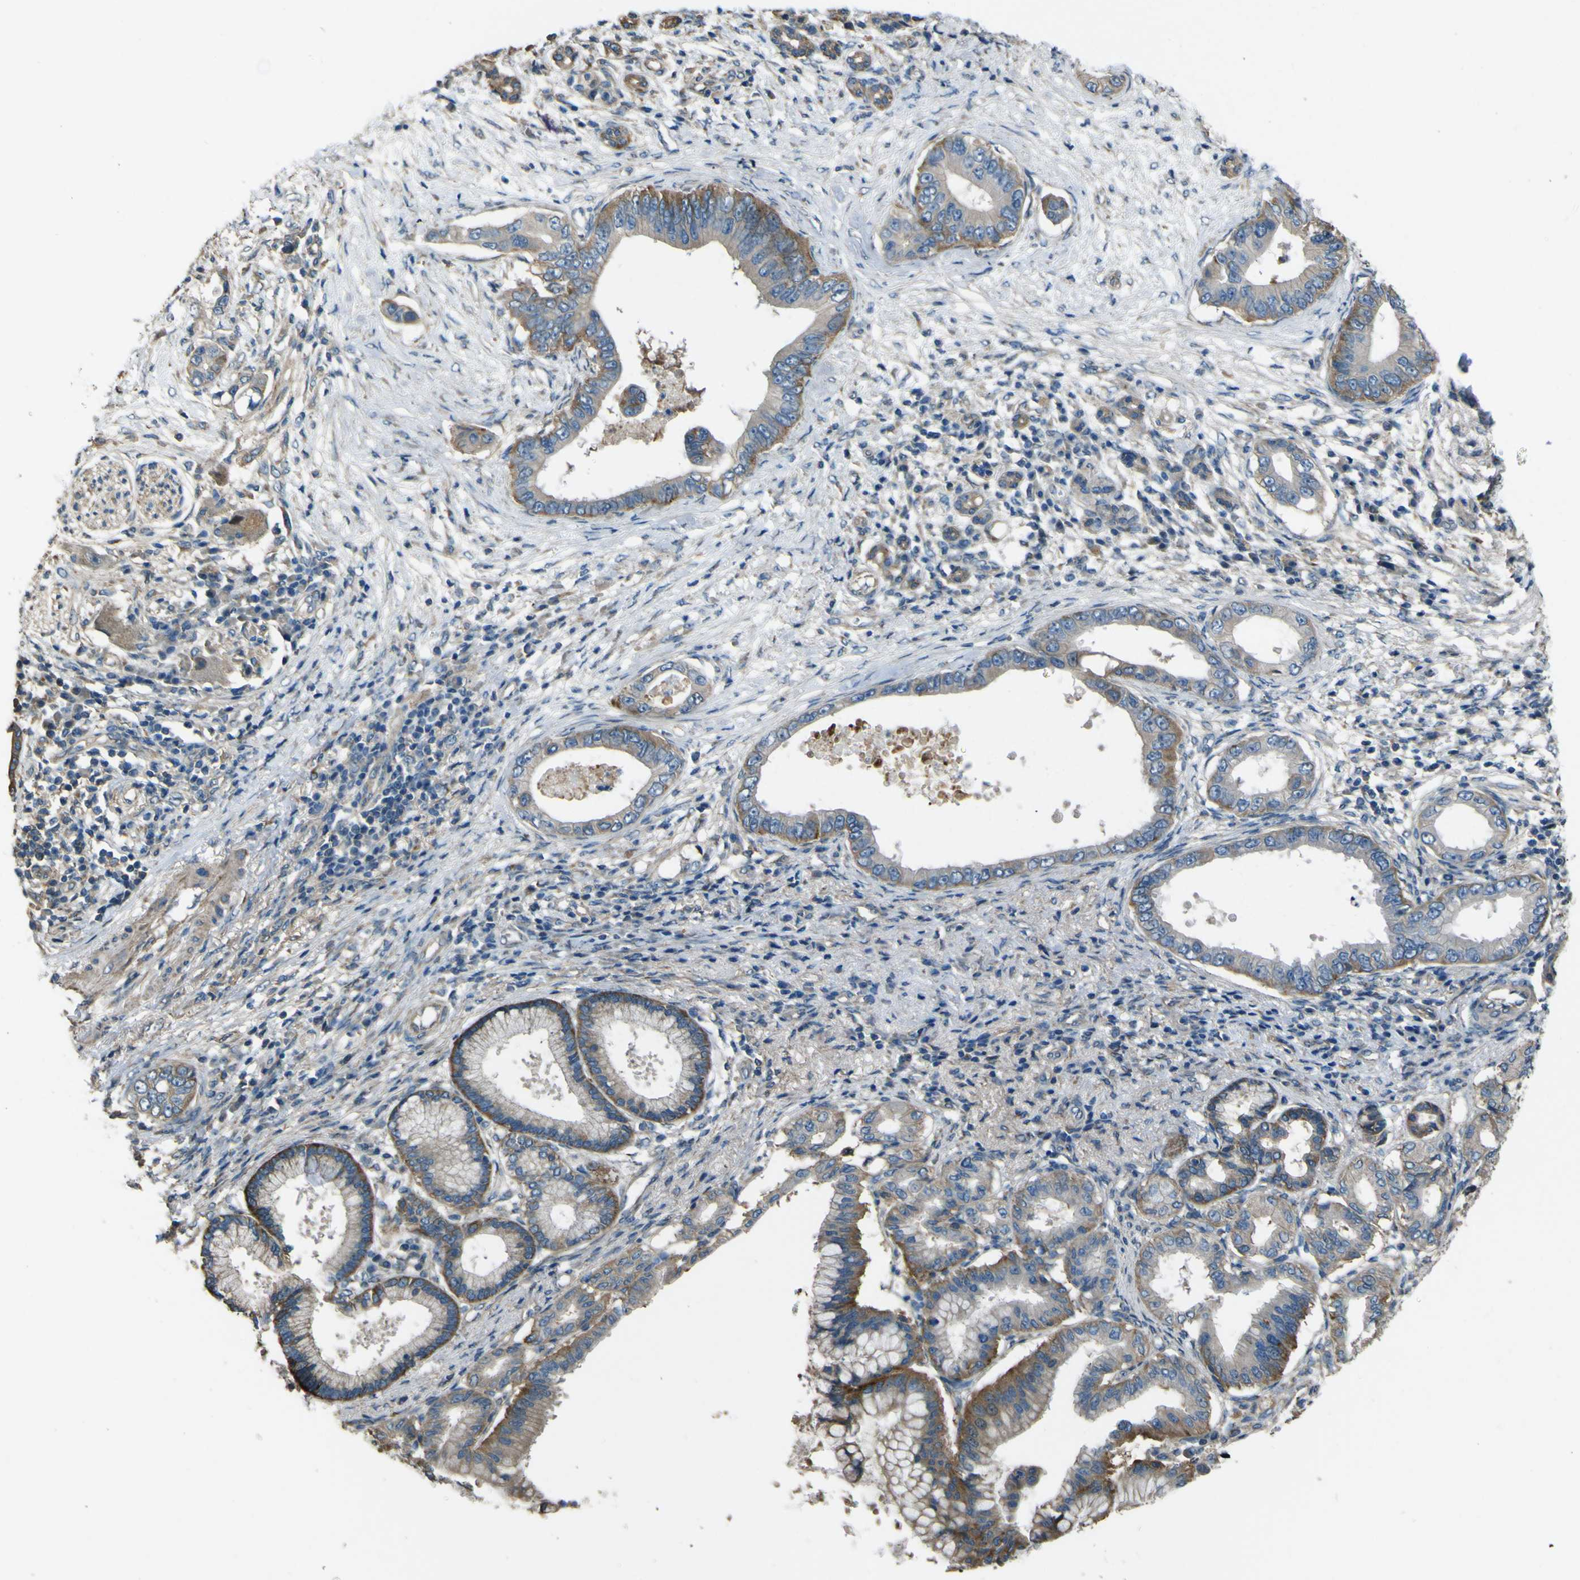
{"staining": {"intensity": "moderate", "quantity": "25%-75%", "location": "cytoplasmic/membranous"}, "tissue": "pancreatic cancer", "cell_type": "Tumor cells", "image_type": "cancer", "snomed": [{"axis": "morphology", "description": "Adenocarcinoma, NOS"}, {"axis": "topography", "description": "Pancreas"}], "caption": "Immunohistochemistry (IHC) image of neoplastic tissue: pancreatic cancer (adenocarcinoma) stained using IHC displays medium levels of moderate protein expression localized specifically in the cytoplasmic/membranous of tumor cells, appearing as a cytoplasmic/membranous brown color.", "gene": "NAALADL2", "patient": {"sex": "male", "age": 77}}